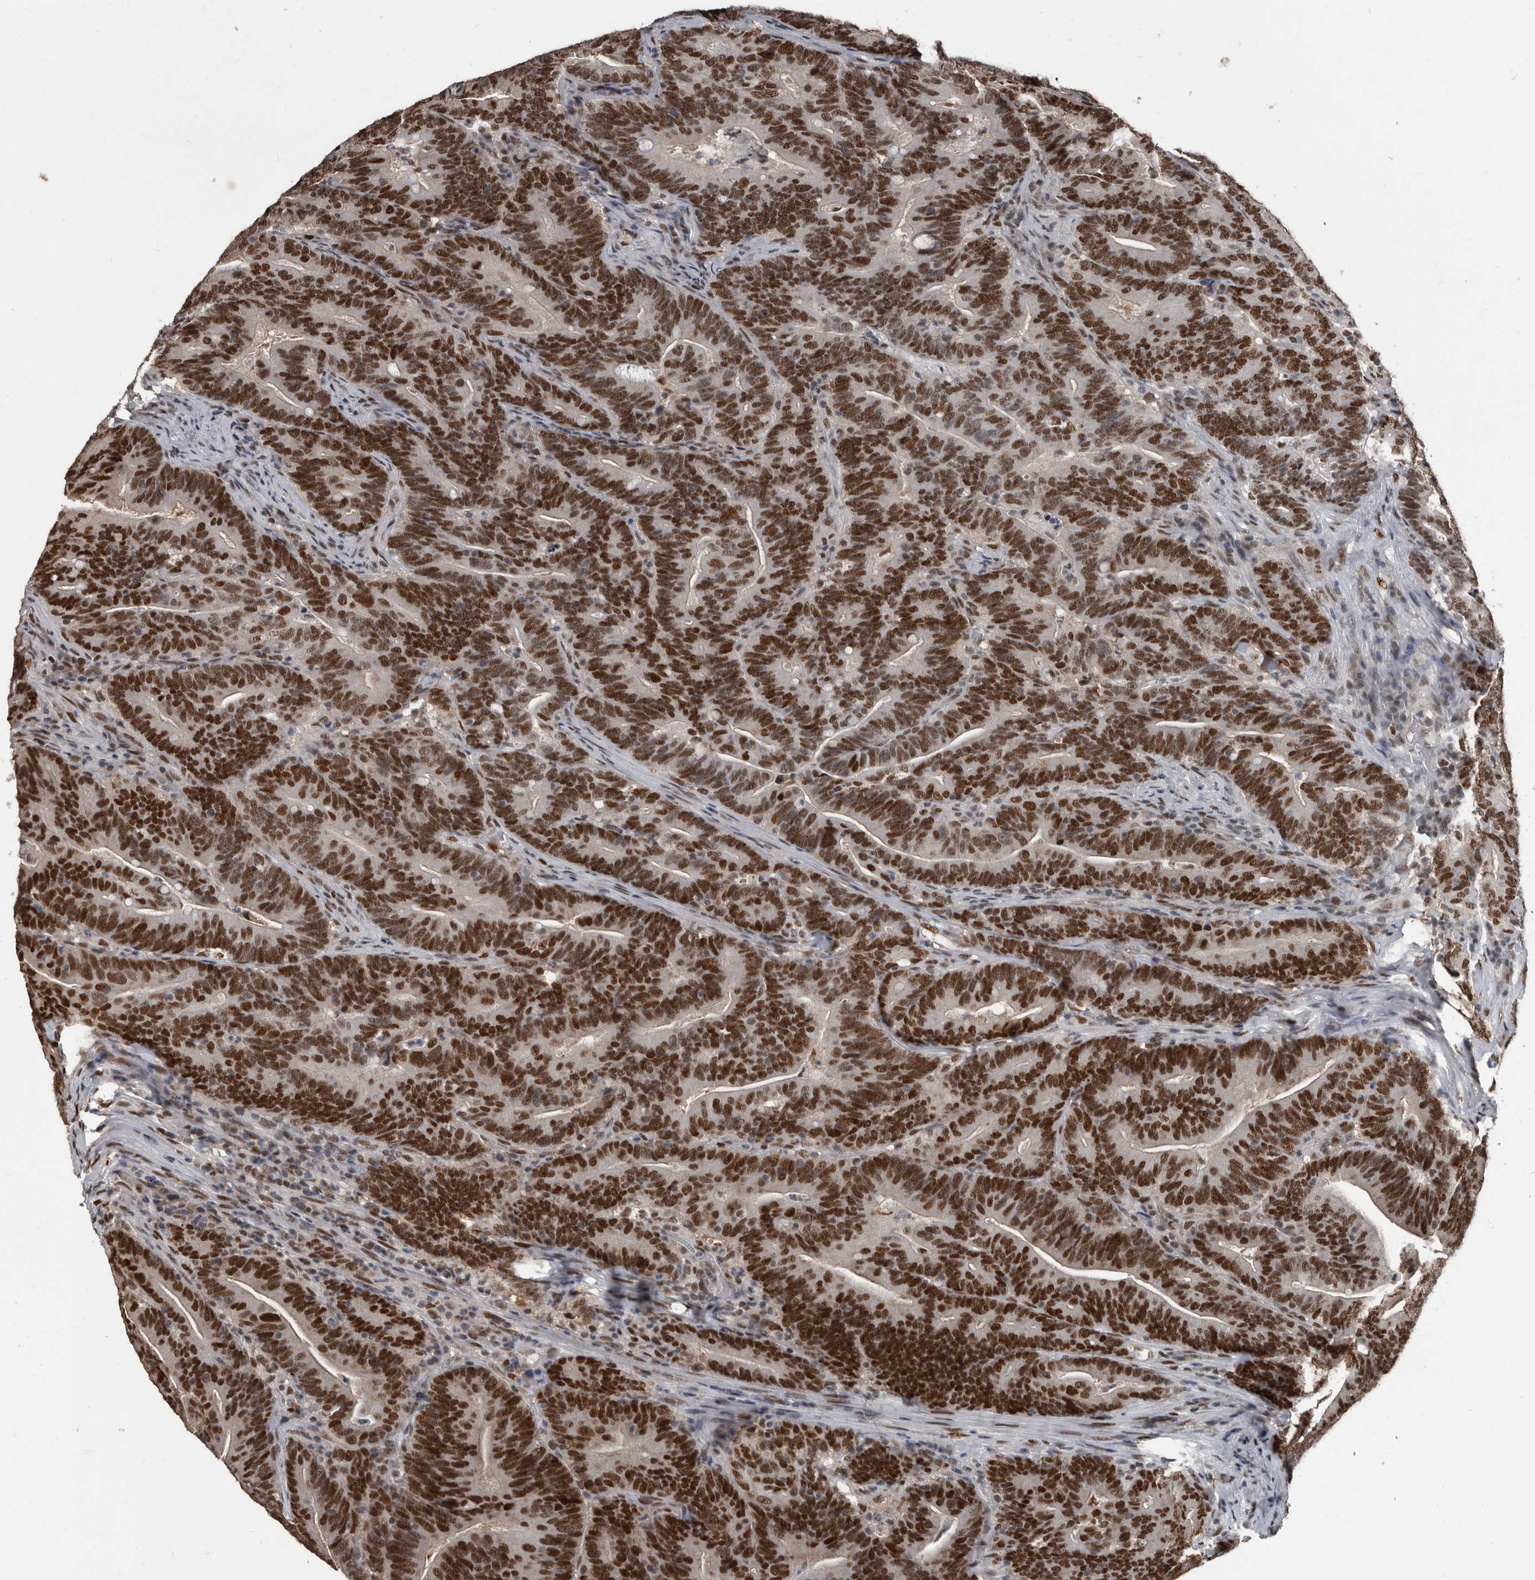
{"staining": {"intensity": "strong", "quantity": ">75%", "location": "nuclear"}, "tissue": "colorectal cancer", "cell_type": "Tumor cells", "image_type": "cancer", "snomed": [{"axis": "morphology", "description": "Adenocarcinoma, NOS"}, {"axis": "topography", "description": "Colon"}], "caption": "IHC image of human colorectal cancer stained for a protein (brown), which demonstrates high levels of strong nuclear expression in about >75% of tumor cells.", "gene": "CHD1L", "patient": {"sex": "female", "age": 66}}